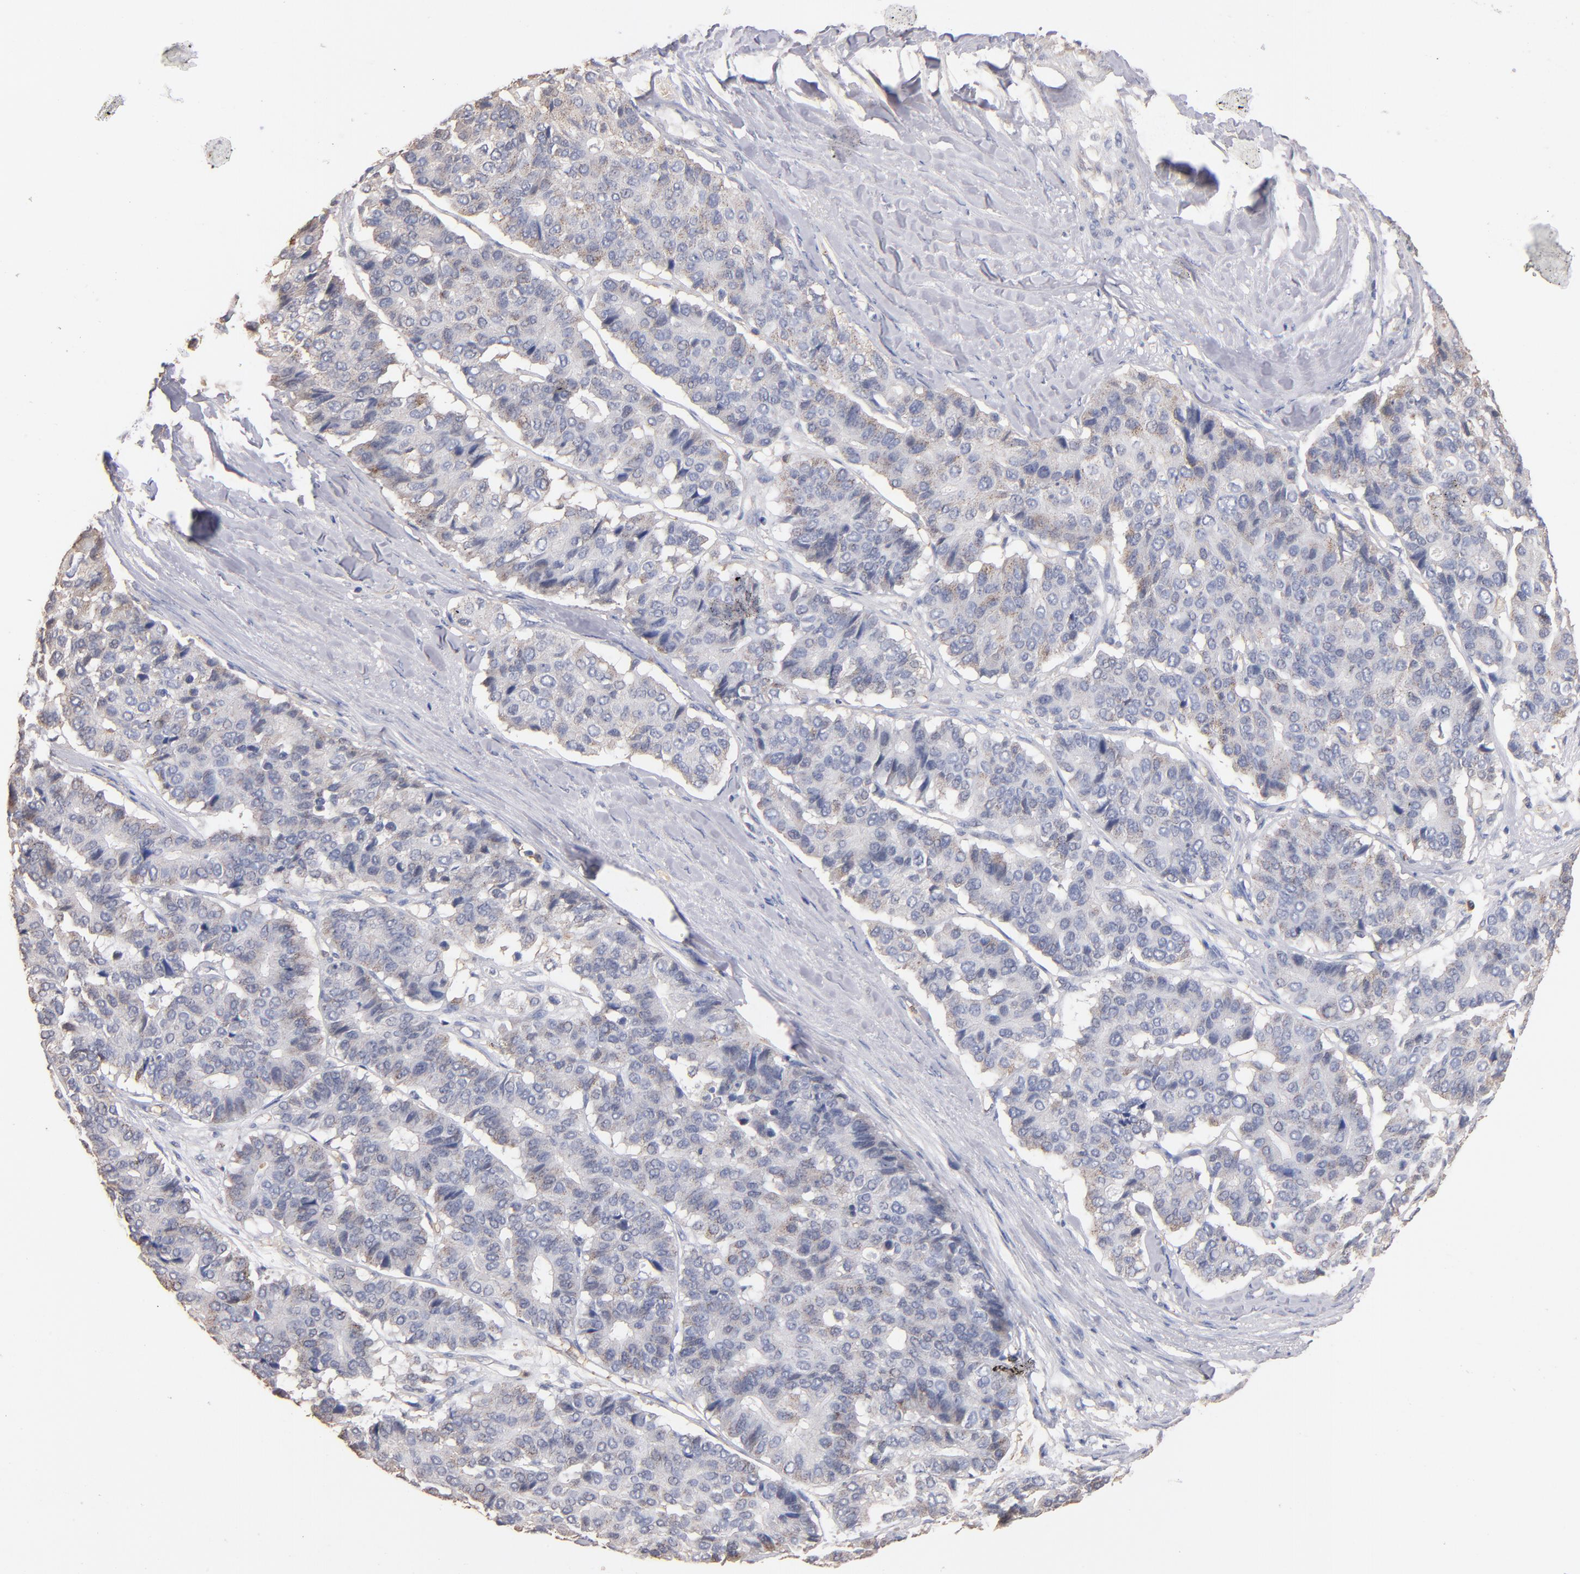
{"staining": {"intensity": "moderate", "quantity": "25%-75%", "location": "cytoplasmic/membranous"}, "tissue": "pancreatic cancer", "cell_type": "Tumor cells", "image_type": "cancer", "snomed": [{"axis": "morphology", "description": "Adenocarcinoma, NOS"}, {"axis": "topography", "description": "Pancreas"}], "caption": "Human pancreatic cancer (adenocarcinoma) stained for a protein (brown) shows moderate cytoplasmic/membranous positive positivity in approximately 25%-75% of tumor cells.", "gene": "RO60", "patient": {"sex": "male", "age": 50}}